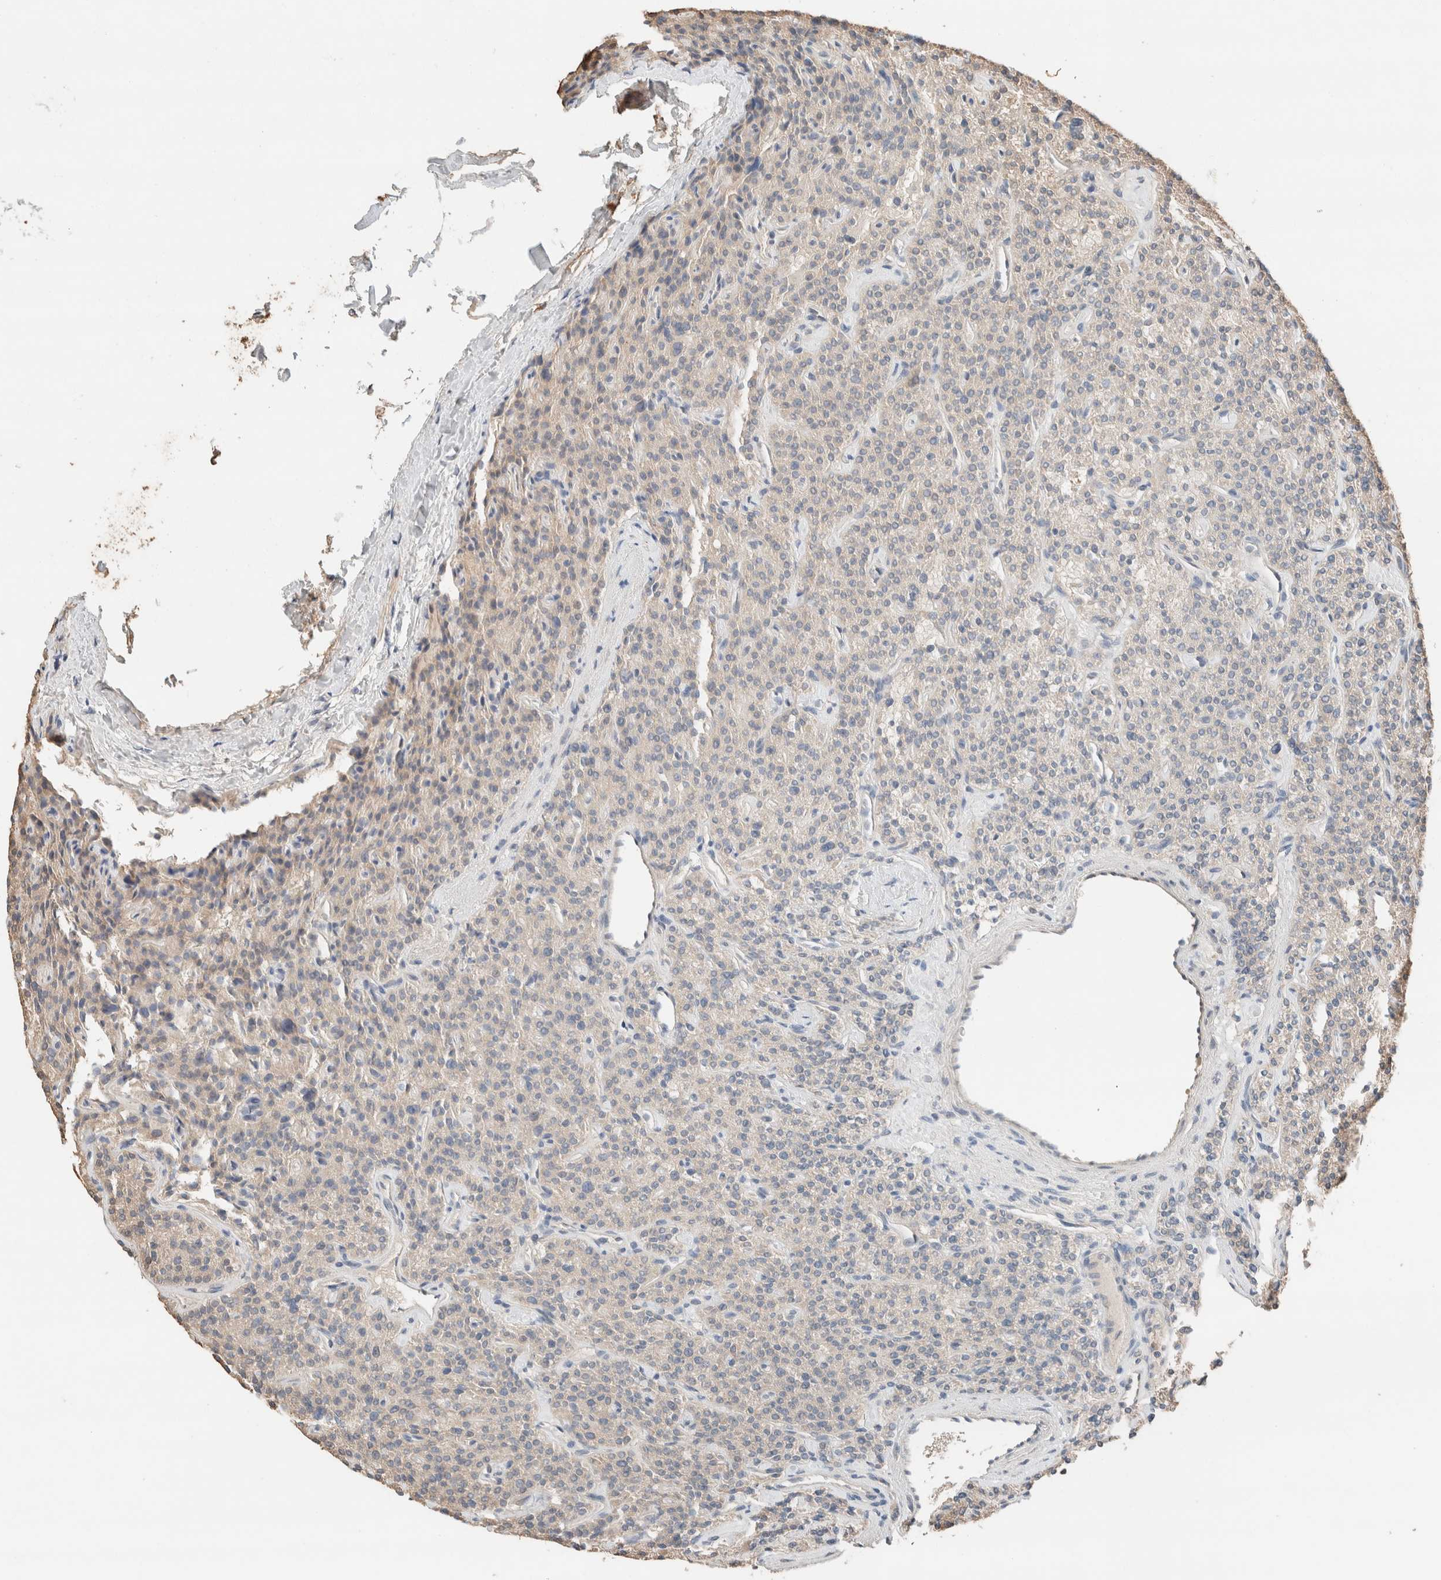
{"staining": {"intensity": "weak", "quantity": "<25%", "location": "cytoplasmic/membranous"}, "tissue": "parathyroid gland", "cell_type": "Glandular cells", "image_type": "normal", "snomed": [{"axis": "morphology", "description": "Normal tissue, NOS"}, {"axis": "topography", "description": "Parathyroid gland"}], "caption": "An IHC histopathology image of normal parathyroid gland is shown. There is no staining in glandular cells of parathyroid gland.", "gene": "TUBD1", "patient": {"sex": "male", "age": 46}}